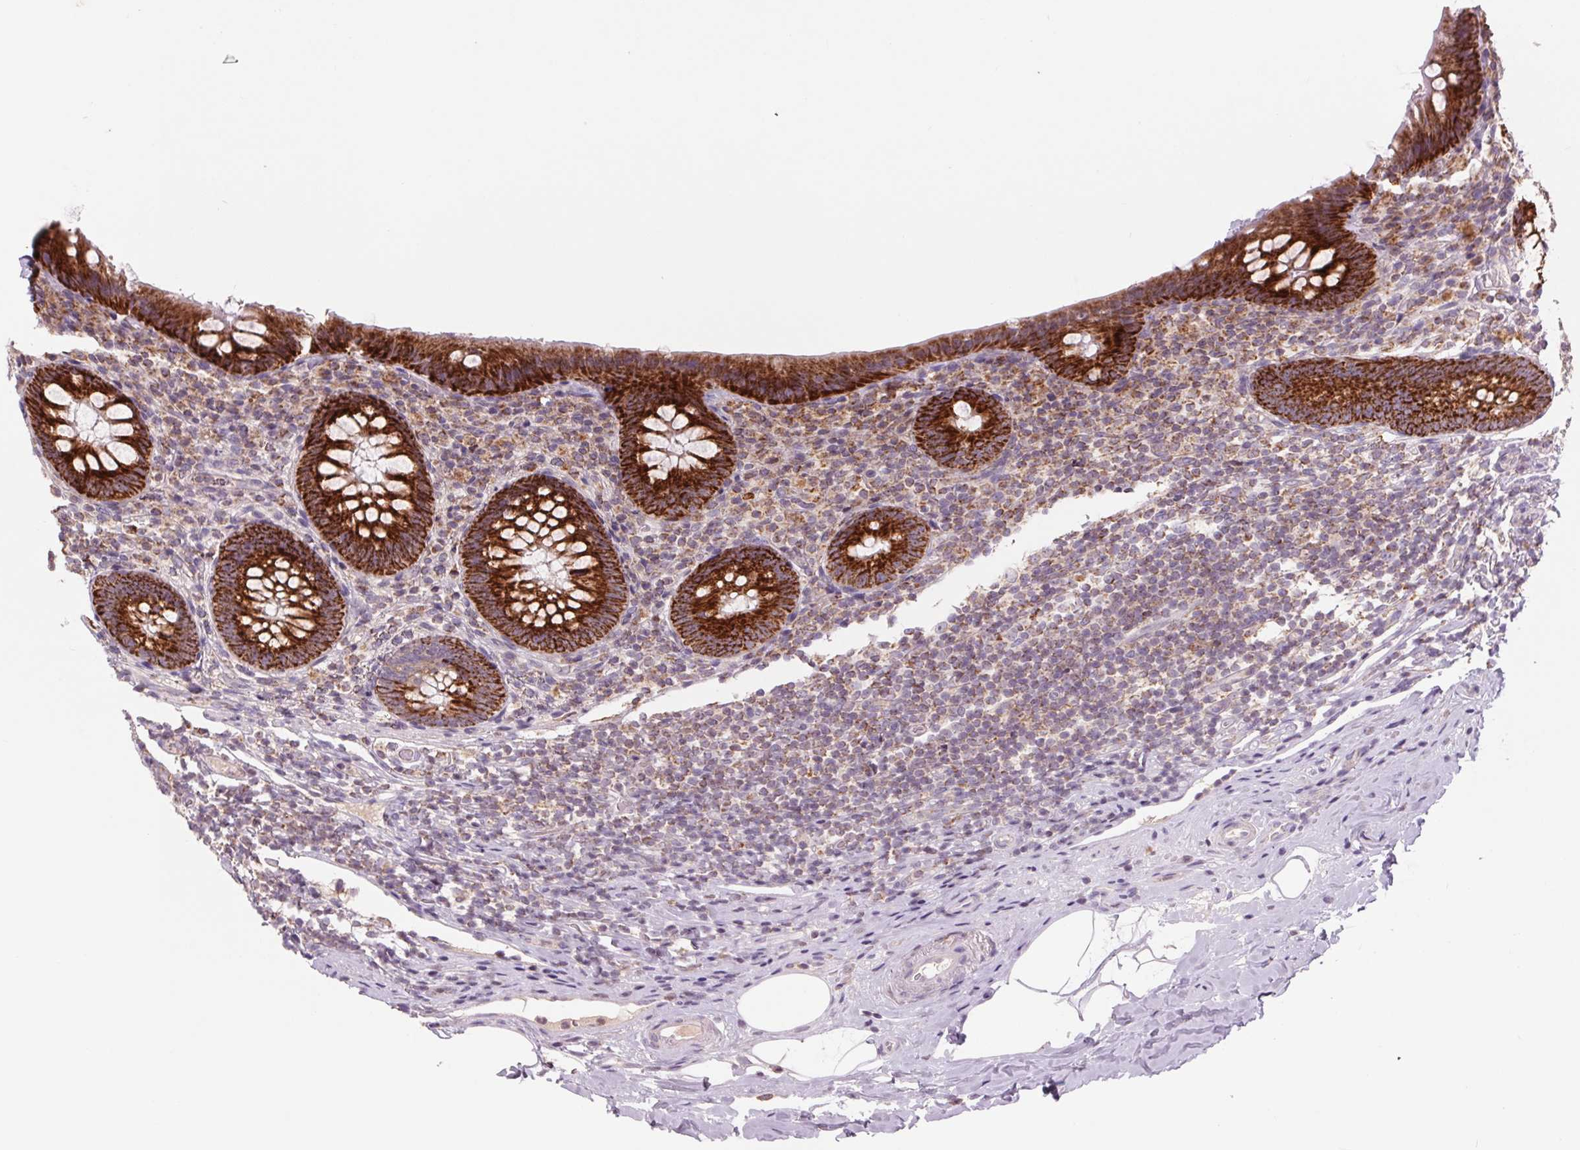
{"staining": {"intensity": "strong", "quantity": "25%-75%", "location": "cytoplasmic/membranous"}, "tissue": "appendix", "cell_type": "Glandular cells", "image_type": "normal", "snomed": [{"axis": "morphology", "description": "Normal tissue, NOS"}, {"axis": "topography", "description": "Appendix"}], "caption": "Brown immunohistochemical staining in benign human appendix shows strong cytoplasmic/membranous positivity in about 25%-75% of glandular cells. (DAB = brown stain, brightfield microscopy at high magnification).", "gene": "COX6A1", "patient": {"sex": "male", "age": 47}}